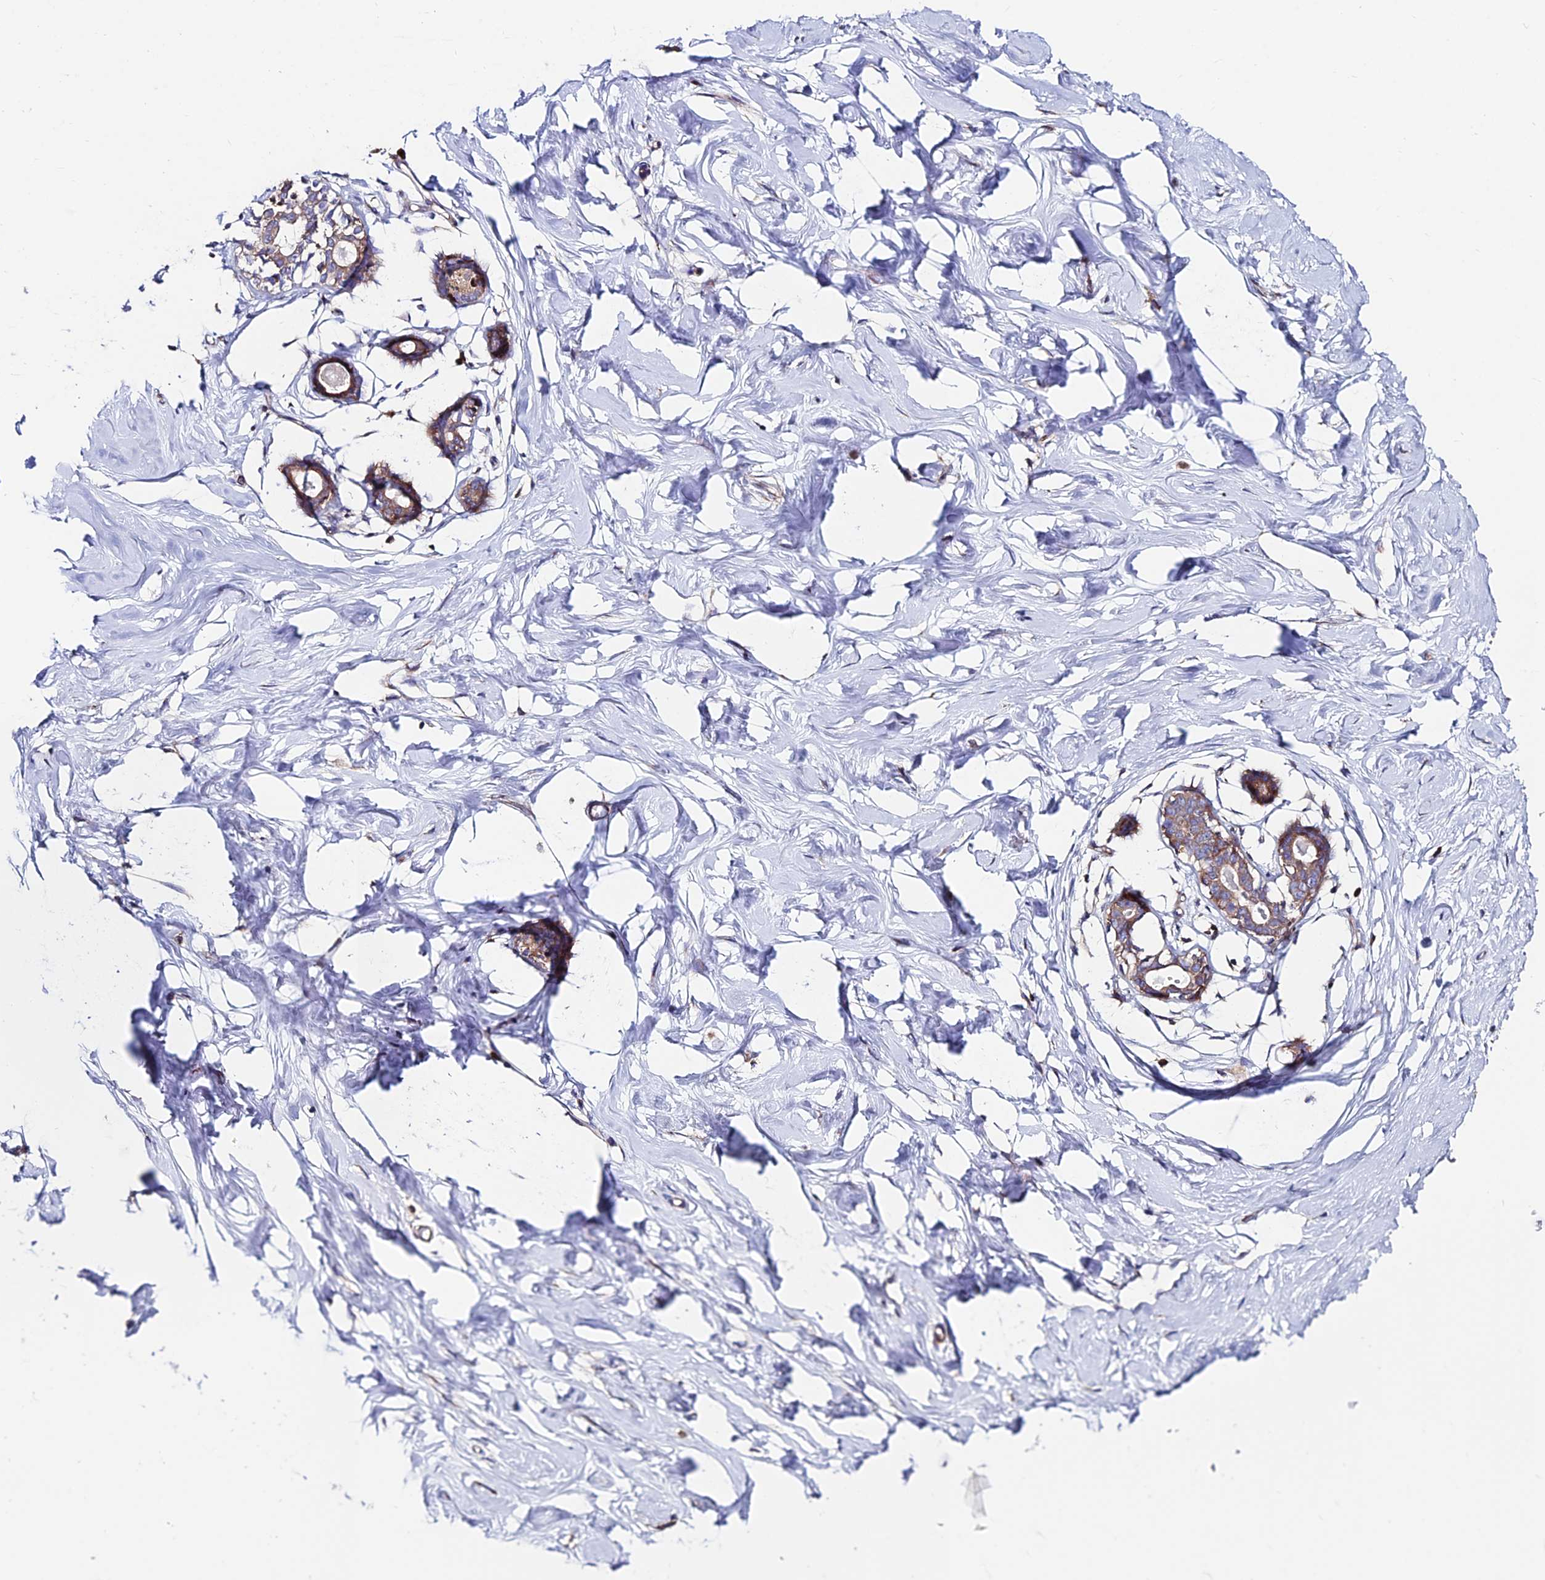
{"staining": {"intensity": "negative", "quantity": "none", "location": "none"}, "tissue": "breast", "cell_type": "Adipocytes", "image_type": "normal", "snomed": [{"axis": "morphology", "description": "Normal tissue, NOS"}, {"axis": "morphology", "description": "Adenoma, NOS"}, {"axis": "topography", "description": "Breast"}], "caption": "Immunohistochemistry micrograph of unremarkable breast: human breast stained with DAB reveals no significant protein positivity in adipocytes. (DAB IHC with hematoxylin counter stain).", "gene": "EIF3K", "patient": {"sex": "female", "age": 23}}